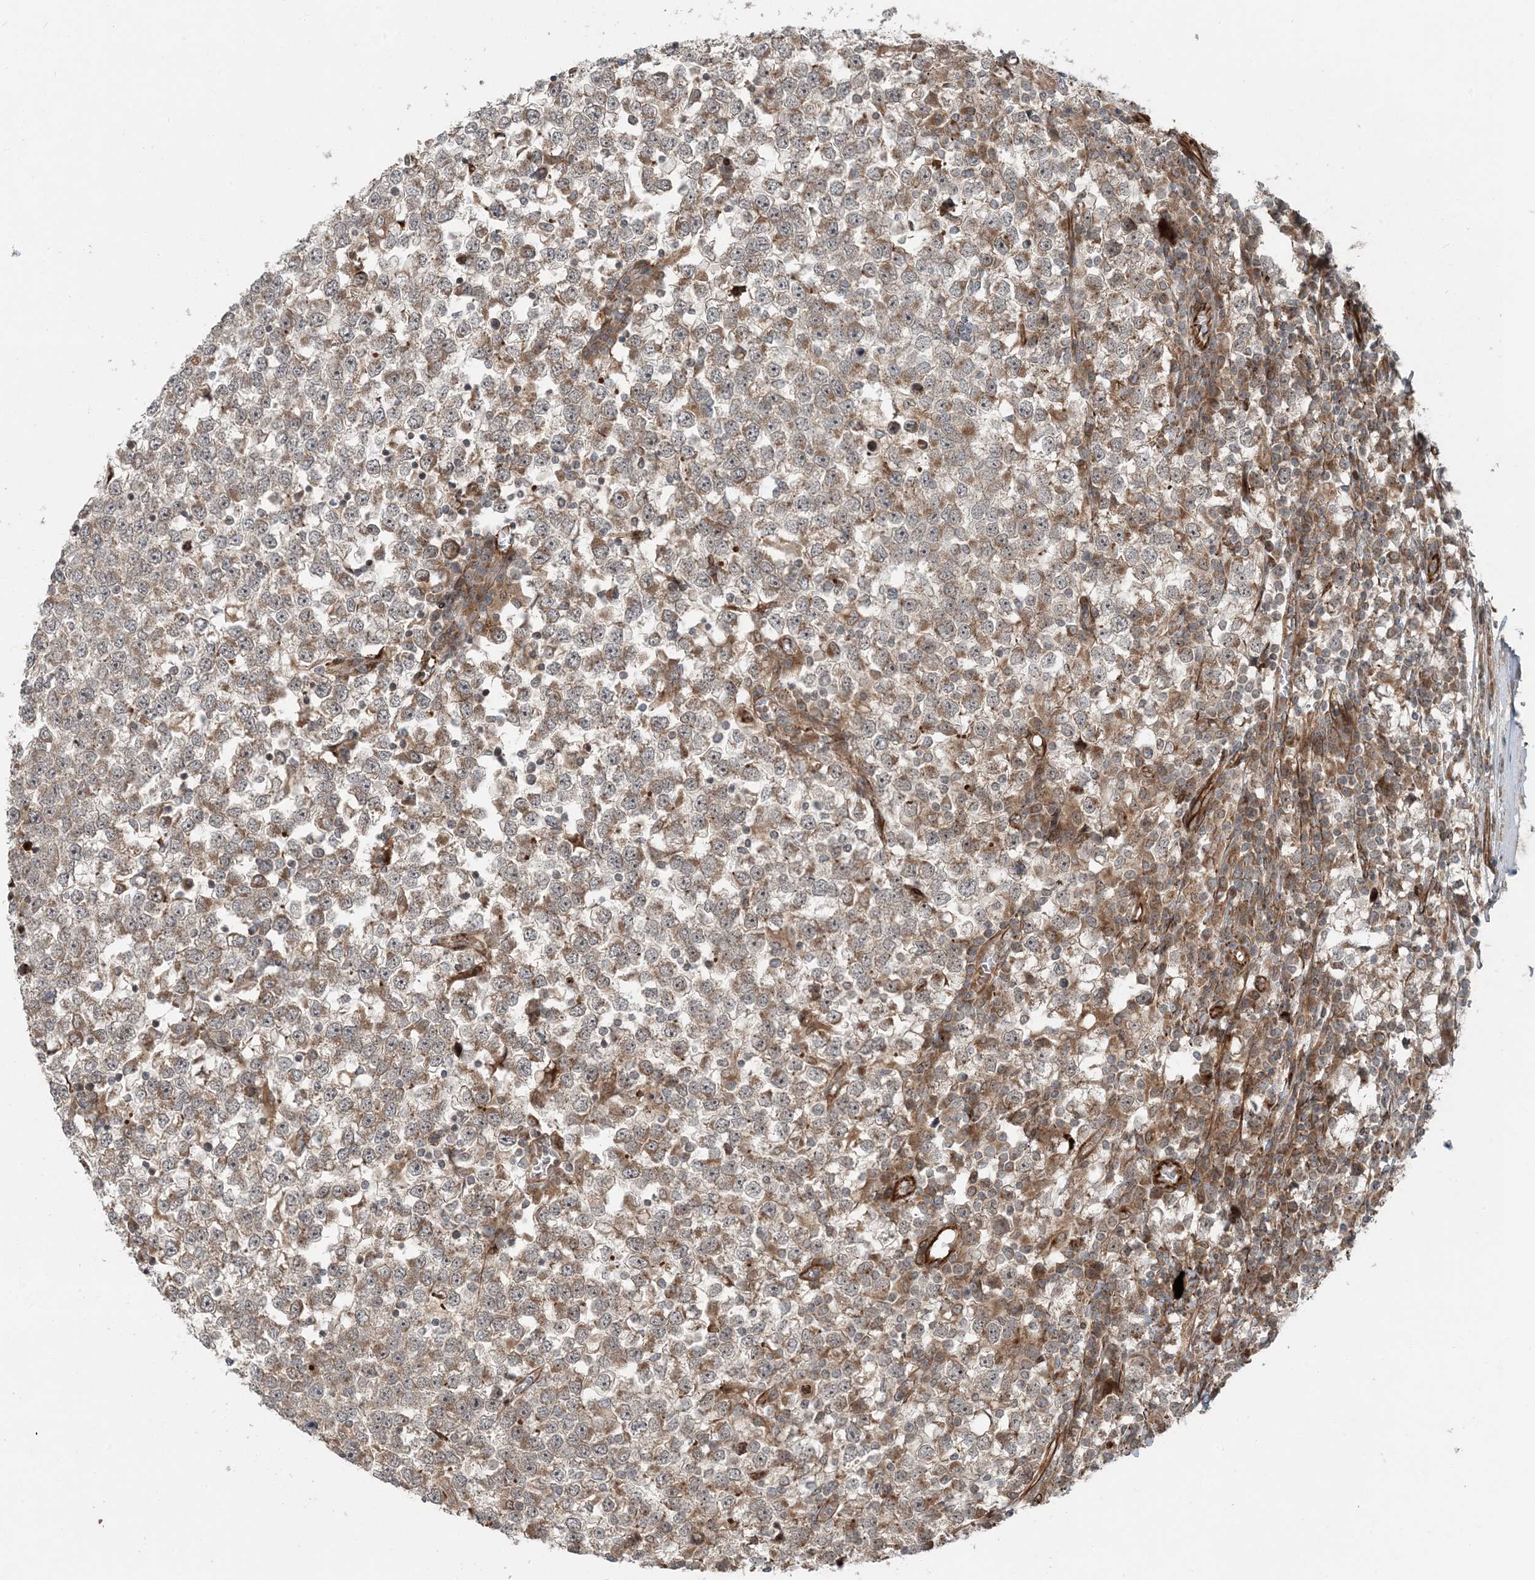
{"staining": {"intensity": "weak", "quantity": "<25%", "location": "cytoplasmic/membranous"}, "tissue": "testis cancer", "cell_type": "Tumor cells", "image_type": "cancer", "snomed": [{"axis": "morphology", "description": "Seminoma, NOS"}, {"axis": "topography", "description": "Testis"}], "caption": "This is an IHC micrograph of human testis cancer. There is no staining in tumor cells.", "gene": "EDEM2", "patient": {"sex": "male", "age": 65}}